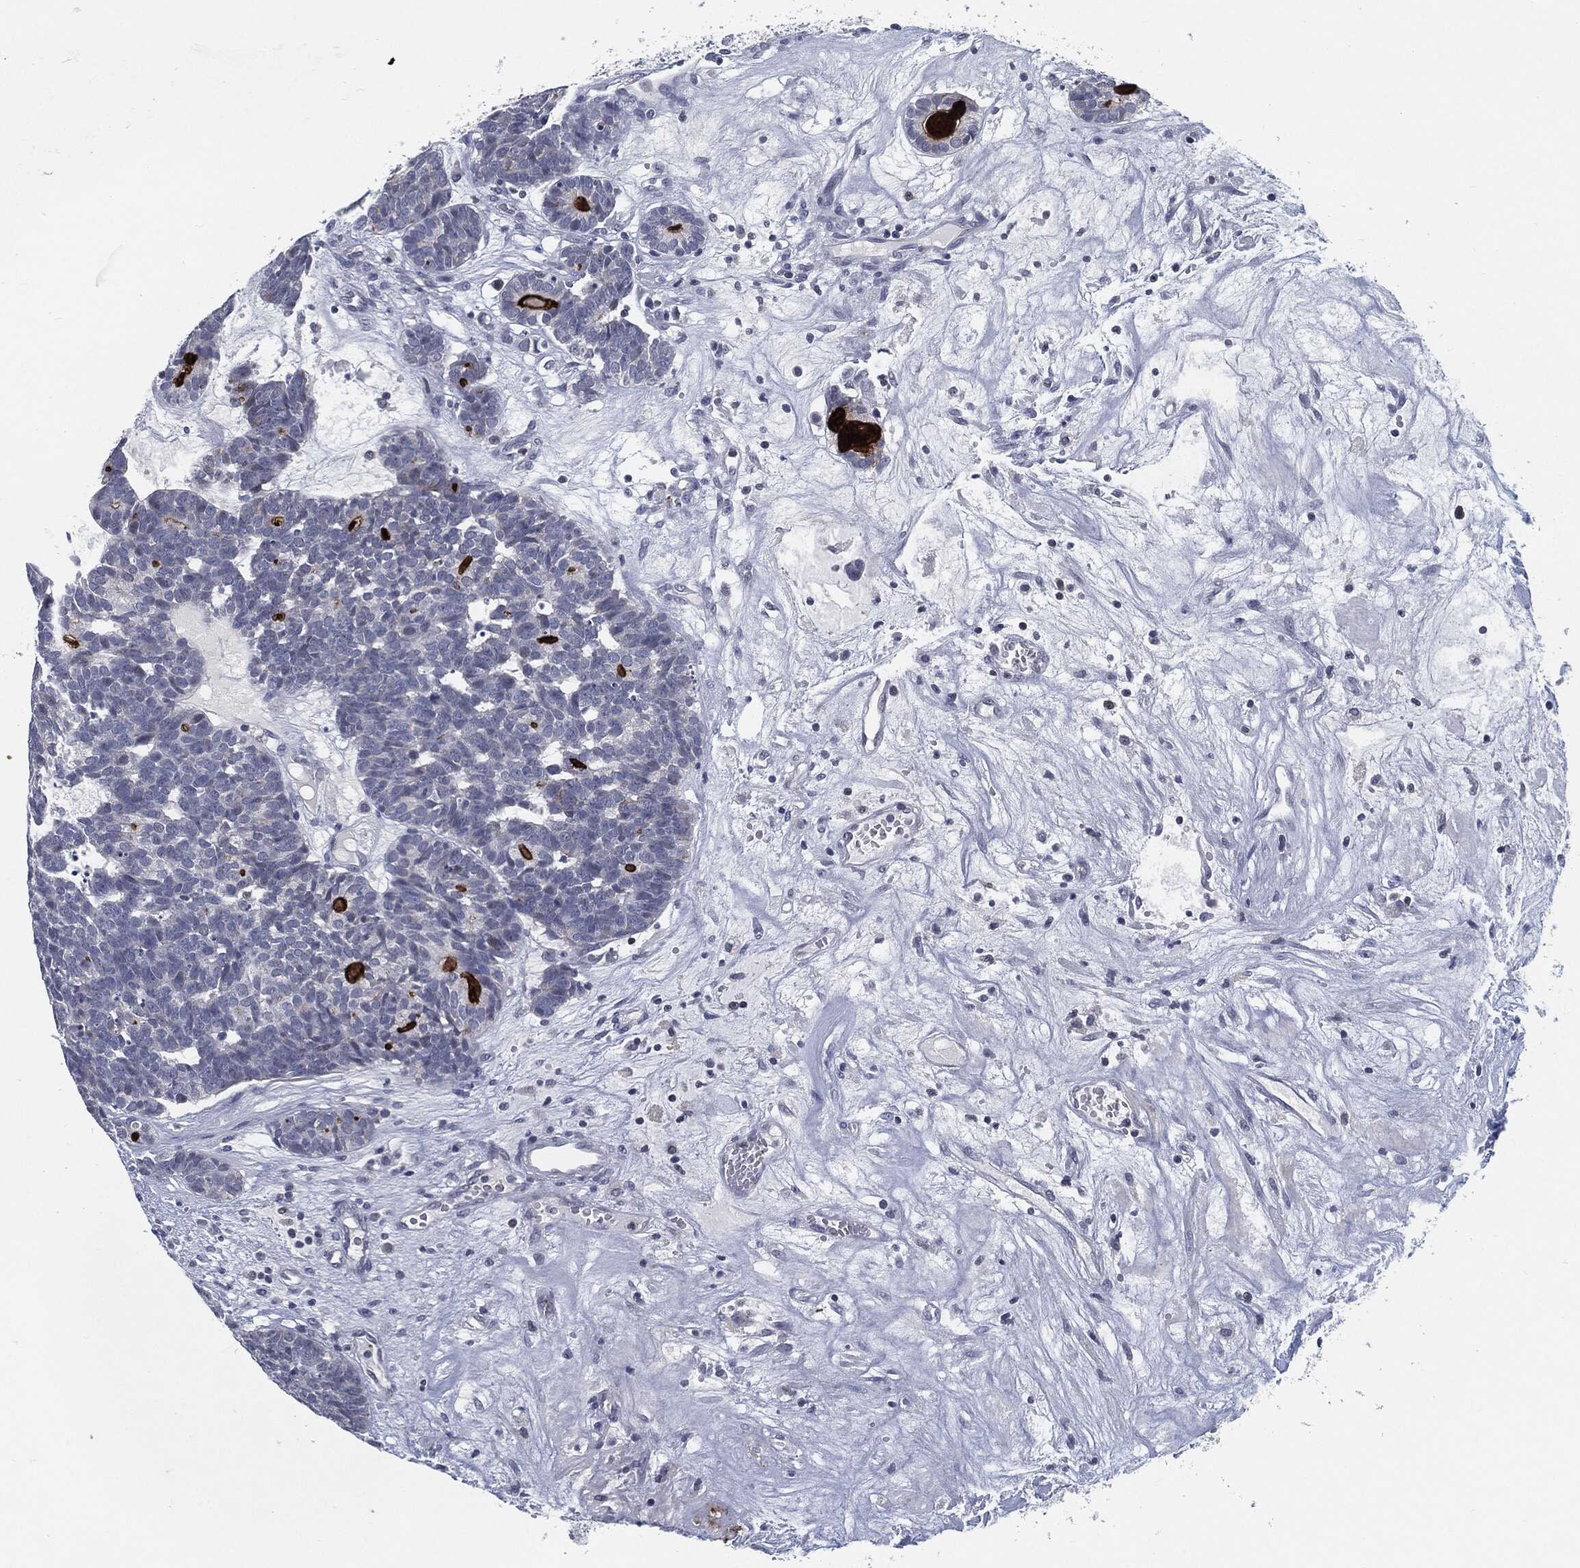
{"staining": {"intensity": "negative", "quantity": "none", "location": "none"}, "tissue": "head and neck cancer", "cell_type": "Tumor cells", "image_type": "cancer", "snomed": [{"axis": "morphology", "description": "Adenocarcinoma, NOS"}, {"axis": "topography", "description": "Head-Neck"}], "caption": "The IHC photomicrograph has no significant expression in tumor cells of adenocarcinoma (head and neck) tissue.", "gene": "PROM1", "patient": {"sex": "female", "age": 81}}